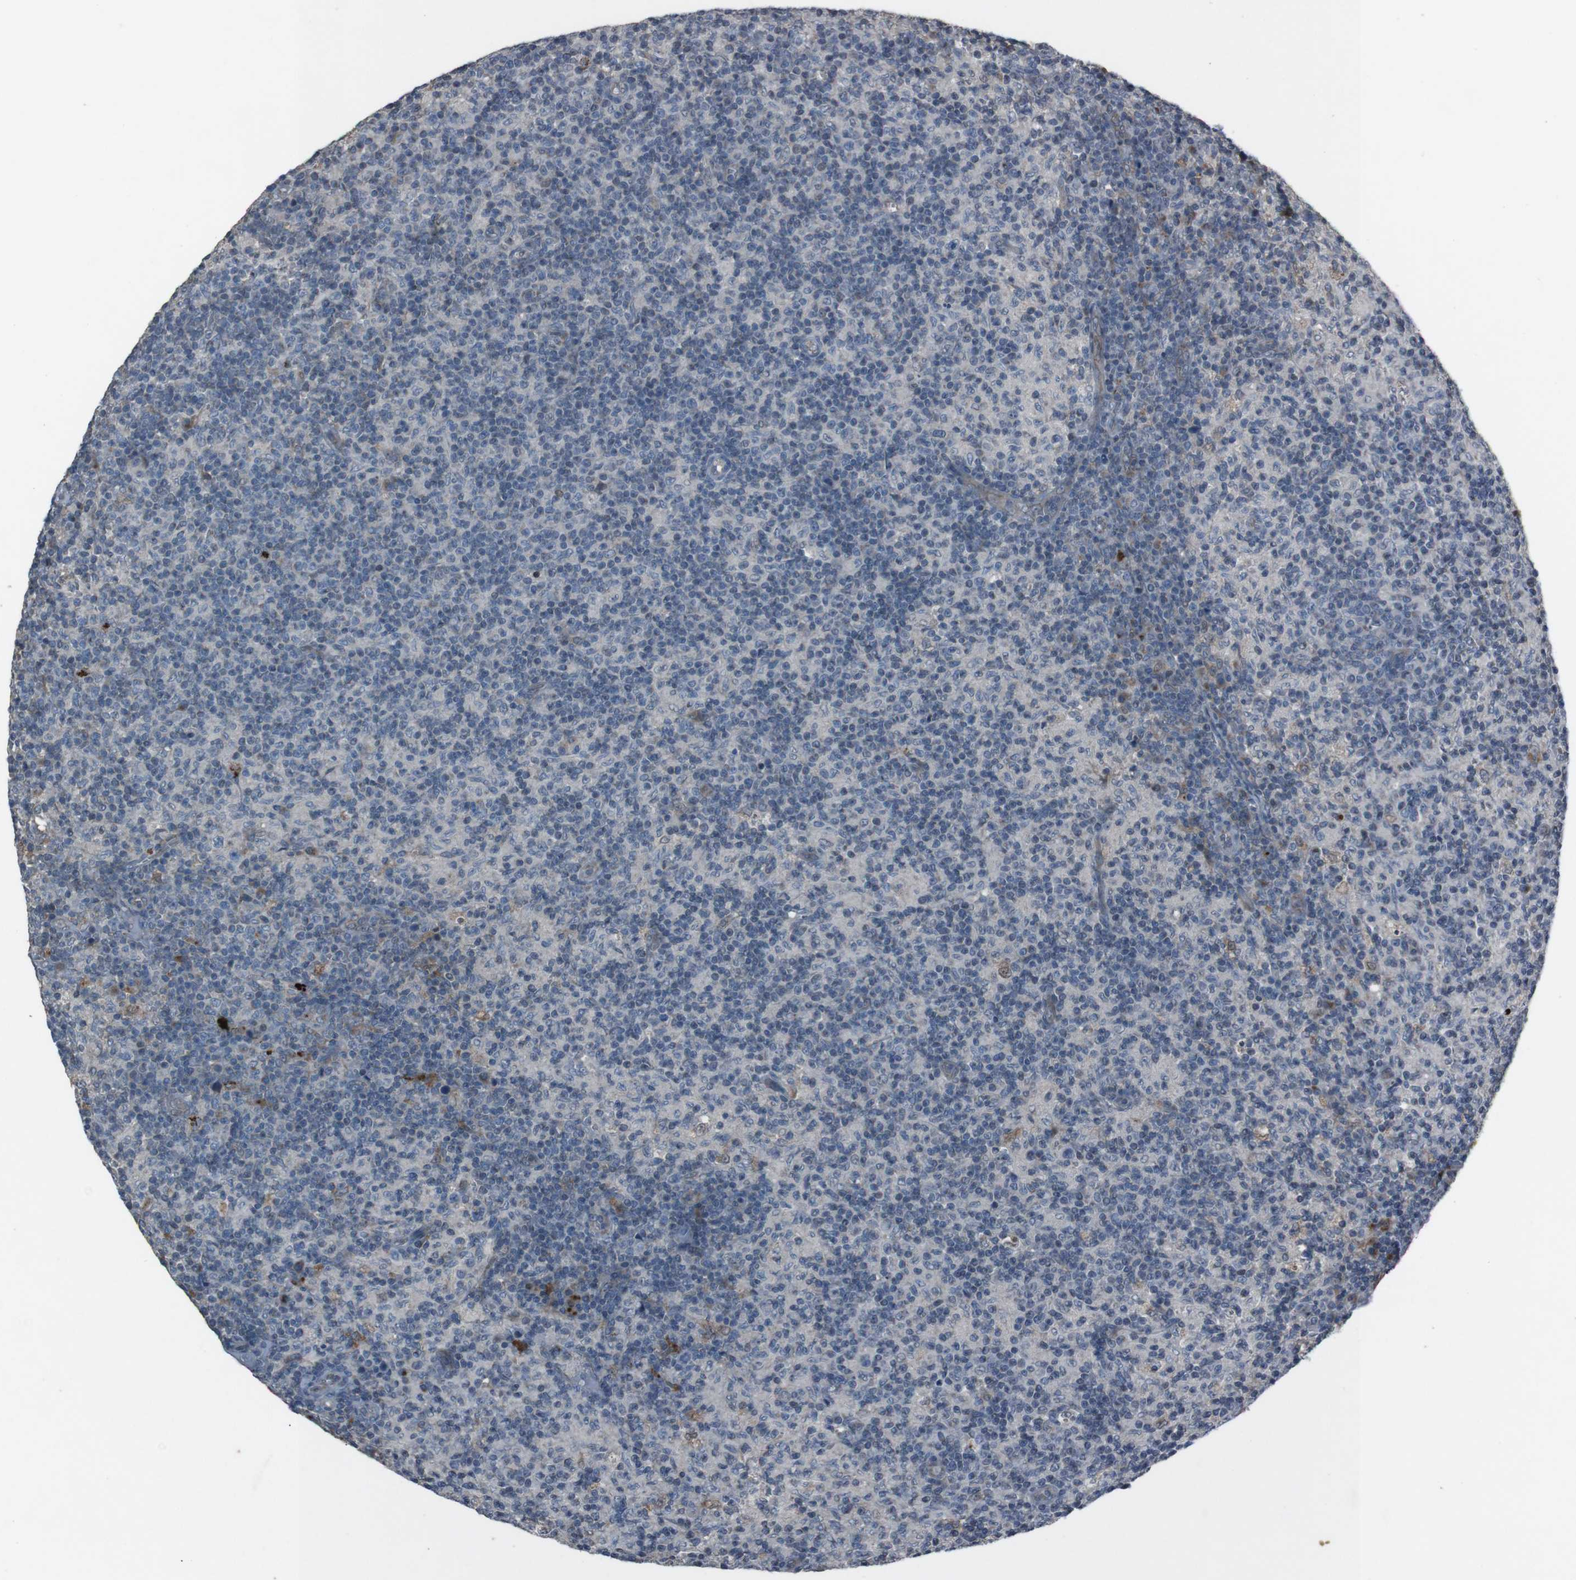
{"staining": {"intensity": "moderate", "quantity": "25%-75%", "location": "cytoplasmic/membranous"}, "tissue": "lymph node", "cell_type": "Germinal center cells", "image_type": "normal", "snomed": [{"axis": "morphology", "description": "Normal tissue, NOS"}, {"axis": "morphology", "description": "Inflammation, NOS"}, {"axis": "topography", "description": "Lymph node"}], "caption": "Approximately 25%-75% of germinal center cells in benign human lymph node show moderate cytoplasmic/membranous protein positivity as visualized by brown immunohistochemical staining.", "gene": "EFNA5", "patient": {"sex": "male", "age": 55}}